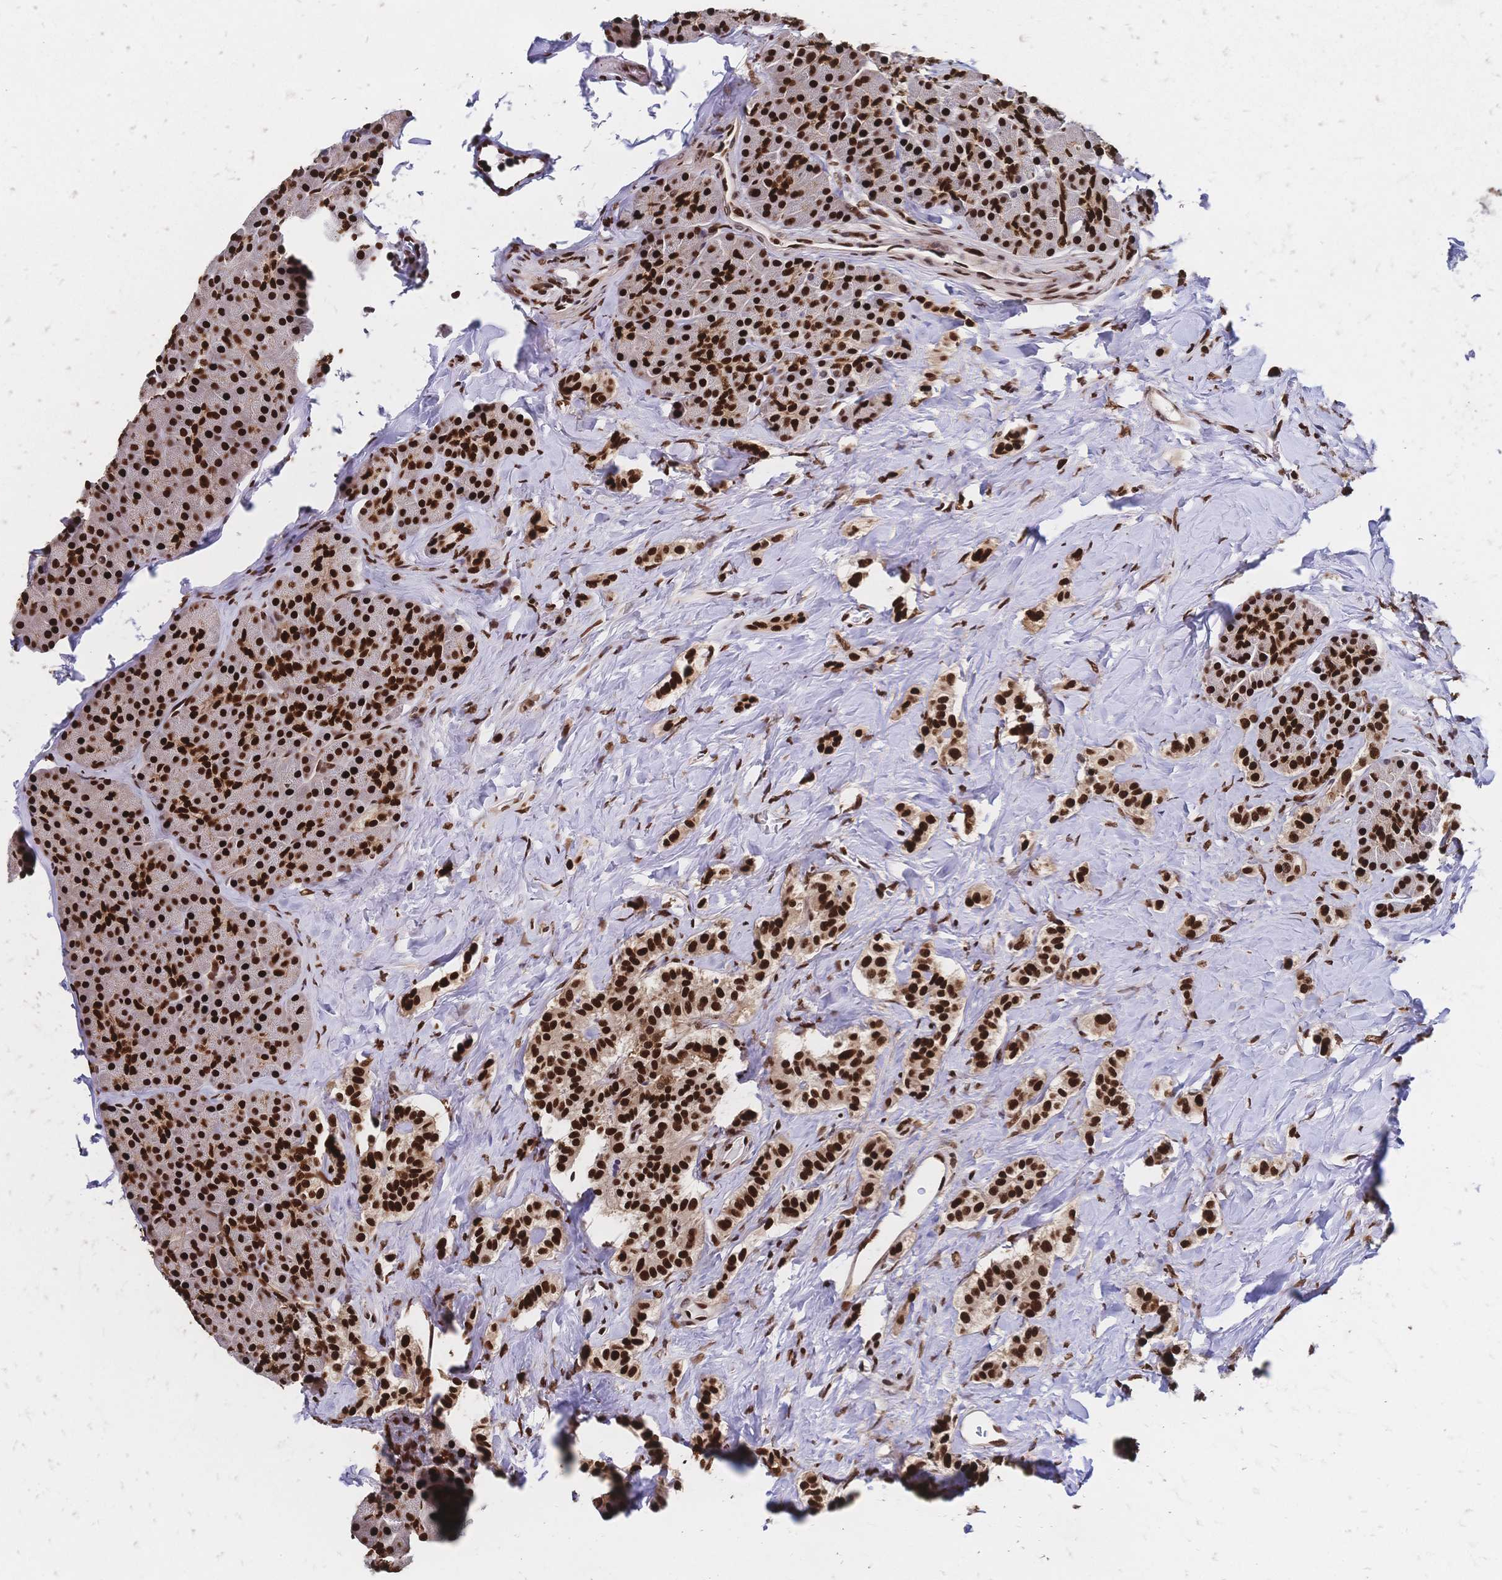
{"staining": {"intensity": "strong", "quantity": ">75%", "location": "nuclear"}, "tissue": "carcinoid", "cell_type": "Tumor cells", "image_type": "cancer", "snomed": [{"axis": "morphology", "description": "Normal tissue, NOS"}, {"axis": "morphology", "description": "Carcinoid, malignant, NOS"}, {"axis": "topography", "description": "Pancreas"}], "caption": "A high amount of strong nuclear staining is identified in approximately >75% of tumor cells in carcinoid tissue.", "gene": "HDGF", "patient": {"sex": "male", "age": 36}}